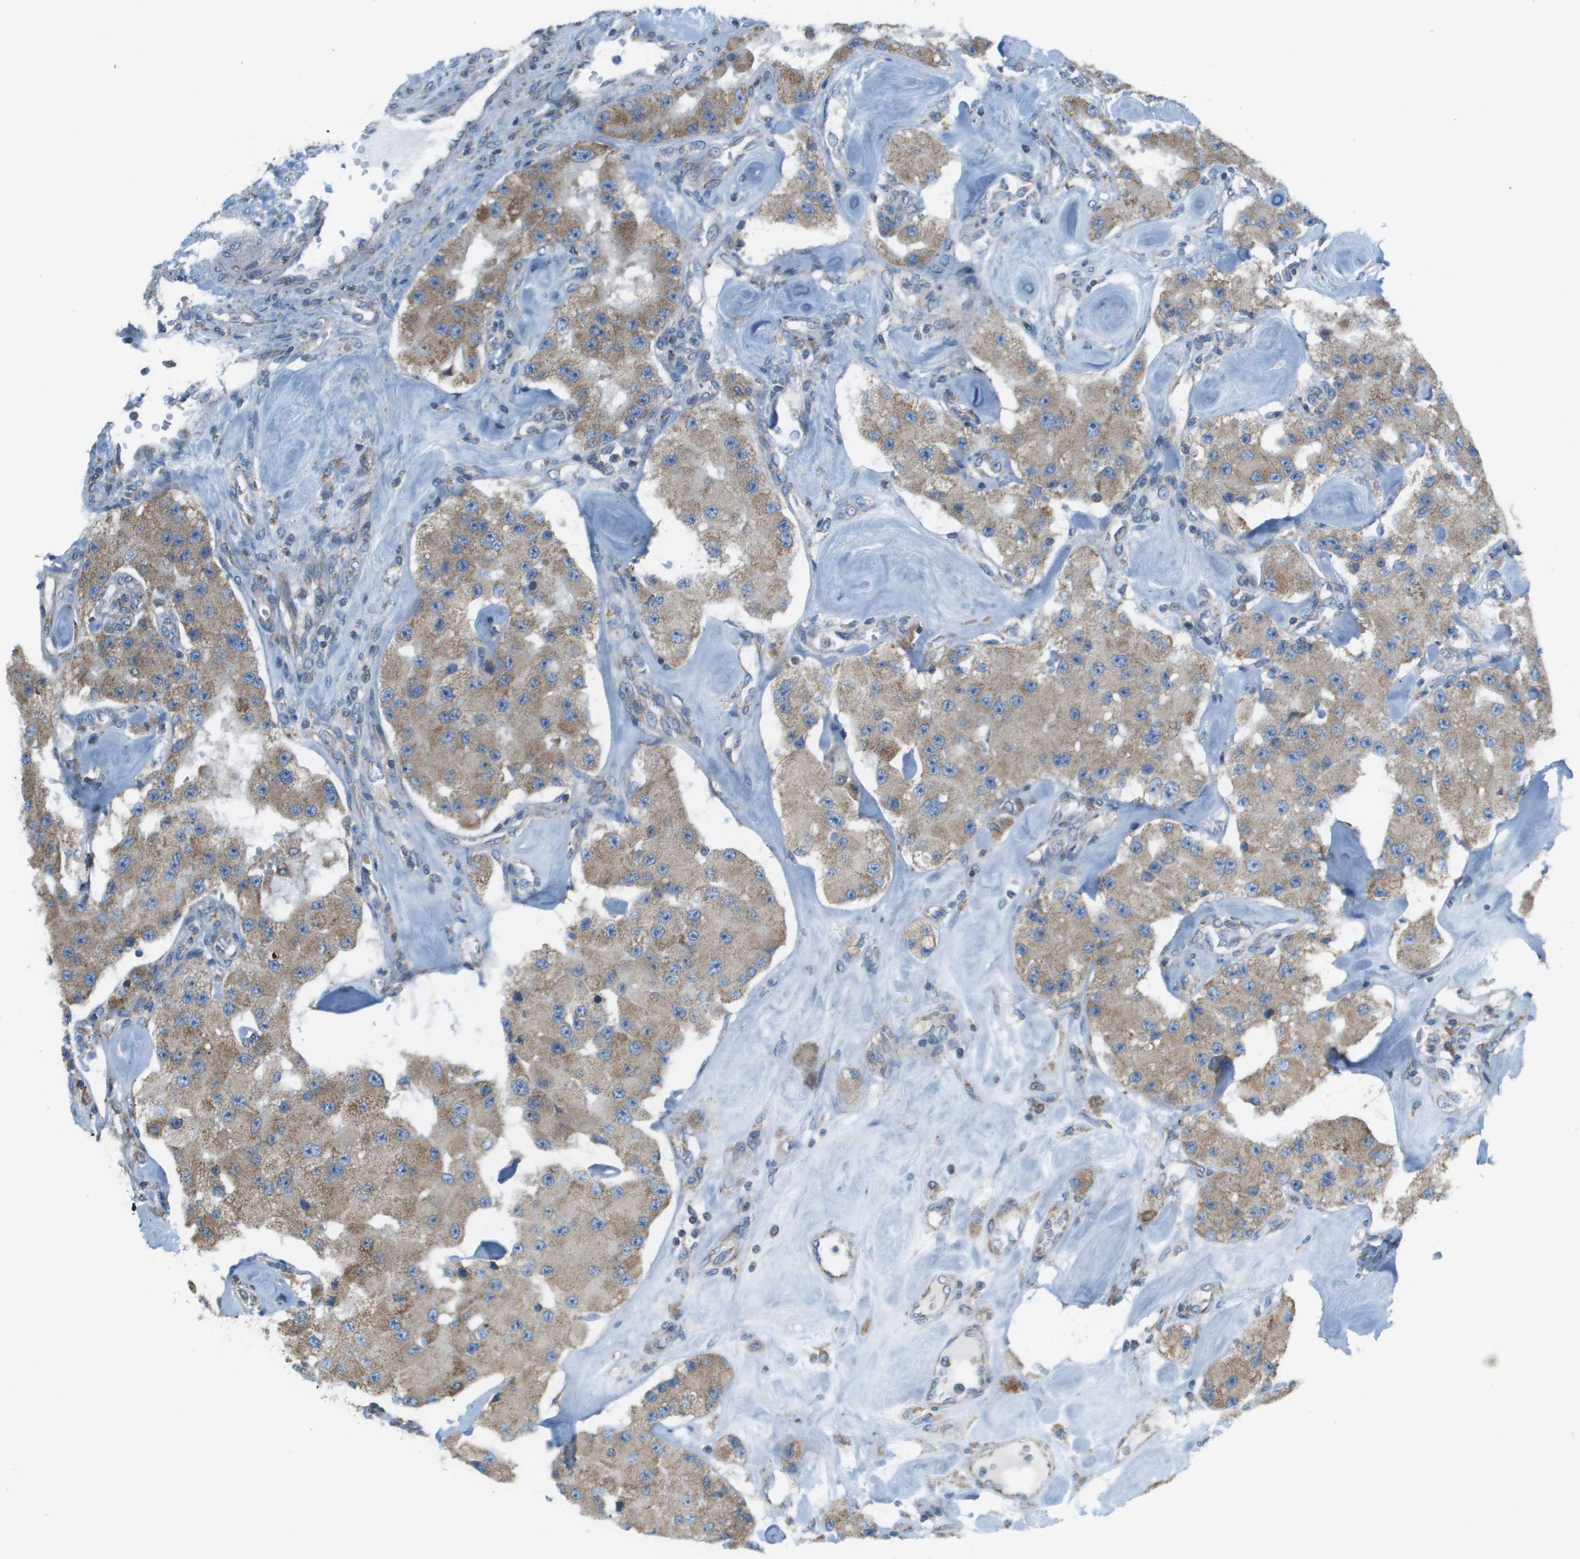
{"staining": {"intensity": "moderate", "quantity": ">75%", "location": "cytoplasmic/membranous"}, "tissue": "carcinoid", "cell_type": "Tumor cells", "image_type": "cancer", "snomed": [{"axis": "morphology", "description": "Carcinoid, malignant, NOS"}, {"axis": "topography", "description": "Pancreas"}], "caption": "IHC staining of malignant carcinoid, which reveals medium levels of moderate cytoplasmic/membranous expression in about >75% of tumor cells indicating moderate cytoplasmic/membranous protein positivity. The staining was performed using DAB (3,3'-diaminobenzidine) (brown) for protein detection and nuclei were counterstained in hematoxylin (blue).", "gene": "TAOK3", "patient": {"sex": "male", "age": 41}}